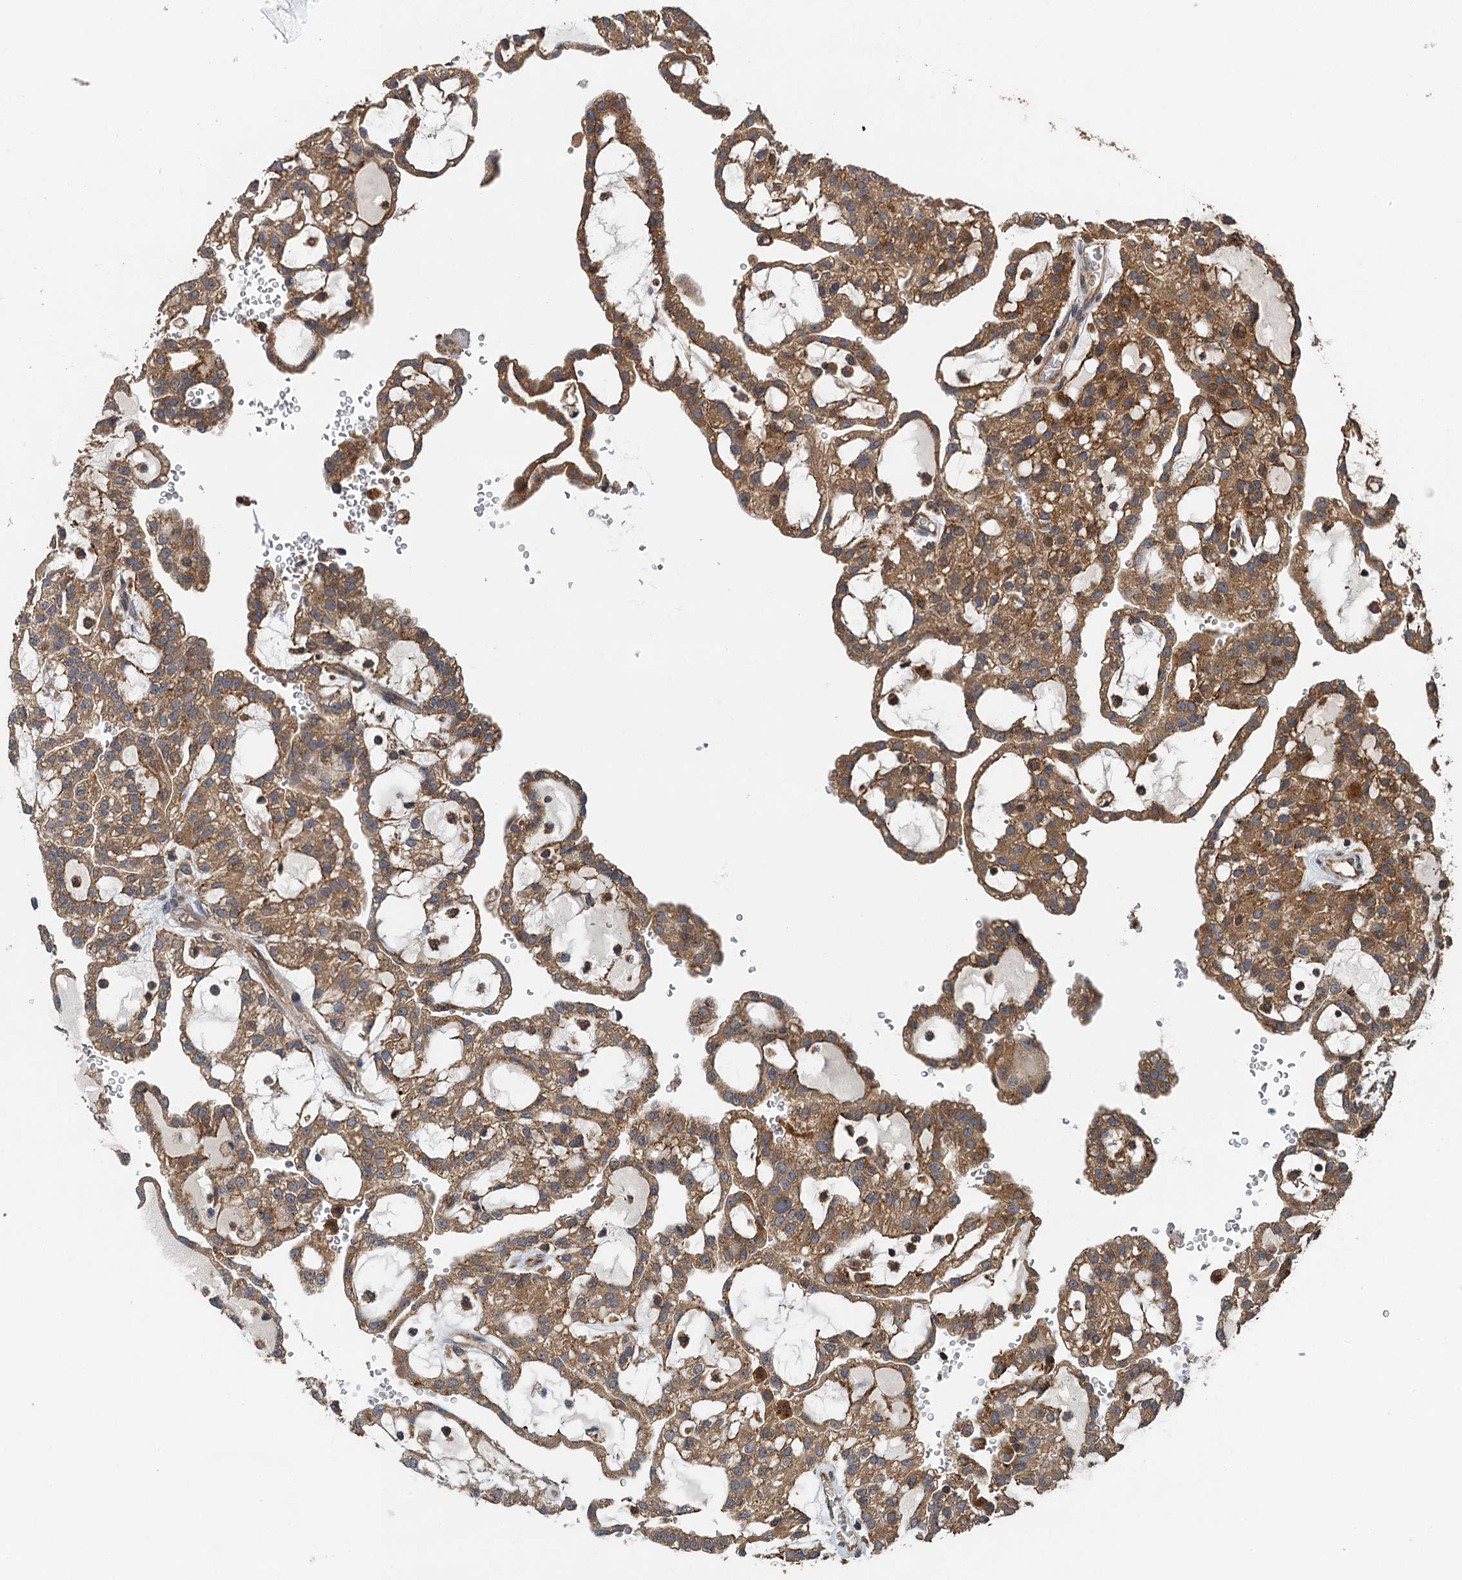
{"staining": {"intensity": "moderate", "quantity": ">75%", "location": "cytoplasmic/membranous"}, "tissue": "renal cancer", "cell_type": "Tumor cells", "image_type": "cancer", "snomed": [{"axis": "morphology", "description": "Adenocarcinoma, NOS"}, {"axis": "topography", "description": "Kidney"}], "caption": "The image demonstrates a brown stain indicating the presence of a protein in the cytoplasmic/membranous of tumor cells in renal adenocarcinoma. (Brightfield microscopy of DAB IHC at high magnification).", "gene": "BORCS5", "patient": {"sex": "male", "age": 63}}